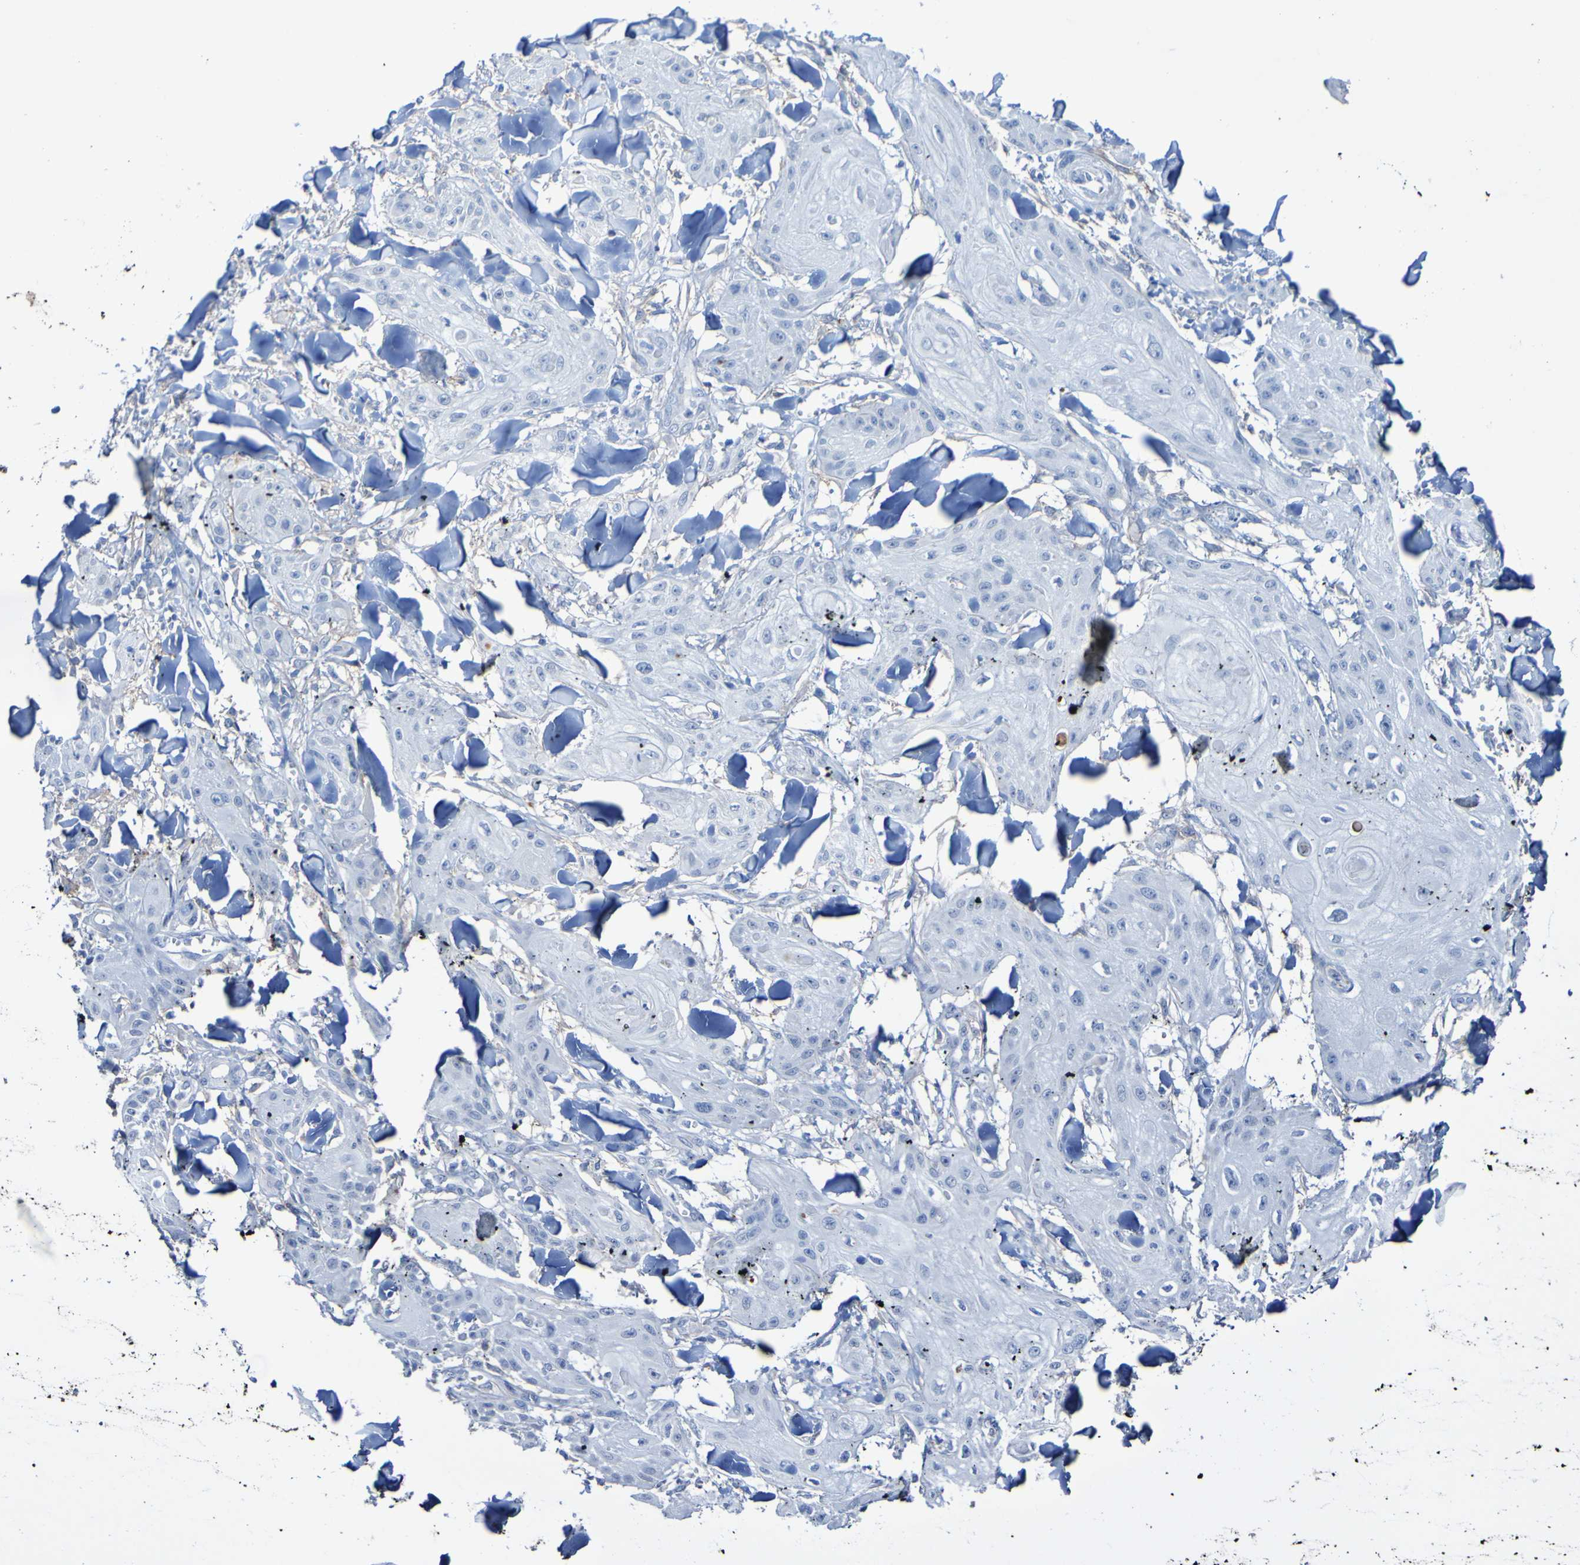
{"staining": {"intensity": "negative", "quantity": "none", "location": "none"}, "tissue": "skin cancer", "cell_type": "Tumor cells", "image_type": "cancer", "snomed": [{"axis": "morphology", "description": "Squamous cell carcinoma, NOS"}, {"axis": "topography", "description": "Skin"}], "caption": "Skin cancer stained for a protein using immunohistochemistry exhibits no positivity tumor cells.", "gene": "SGCB", "patient": {"sex": "male", "age": 74}}